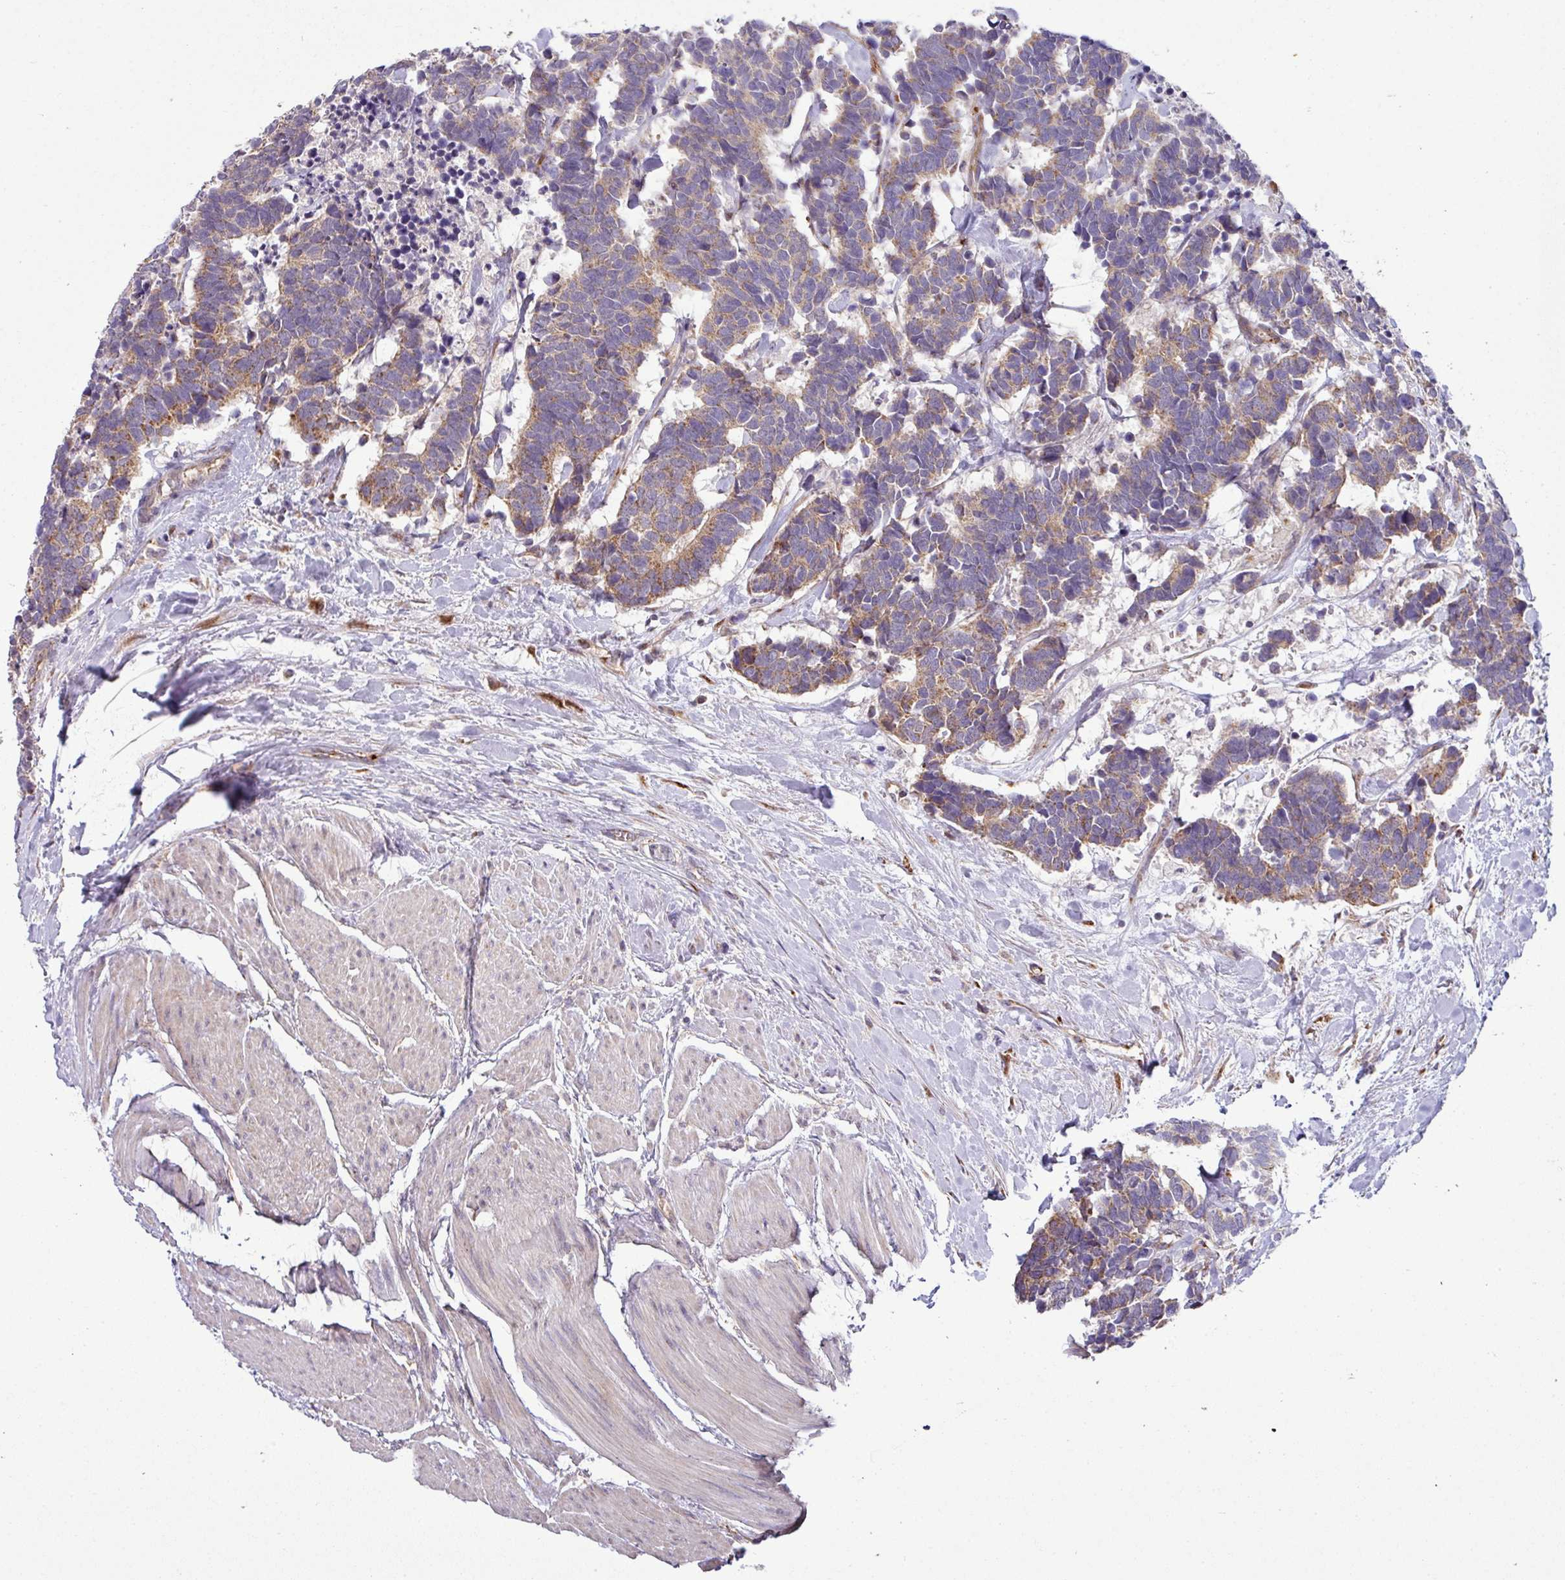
{"staining": {"intensity": "moderate", "quantity": "25%-75%", "location": "cytoplasmic/membranous"}, "tissue": "carcinoid", "cell_type": "Tumor cells", "image_type": "cancer", "snomed": [{"axis": "morphology", "description": "Carcinoma, NOS"}, {"axis": "morphology", "description": "Carcinoid, malignant, NOS"}, {"axis": "topography", "description": "Urinary bladder"}], "caption": "There is medium levels of moderate cytoplasmic/membranous expression in tumor cells of carcinoid (malignant), as demonstrated by immunohistochemical staining (brown color).", "gene": "TIMMDC1", "patient": {"sex": "male", "age": 57}}